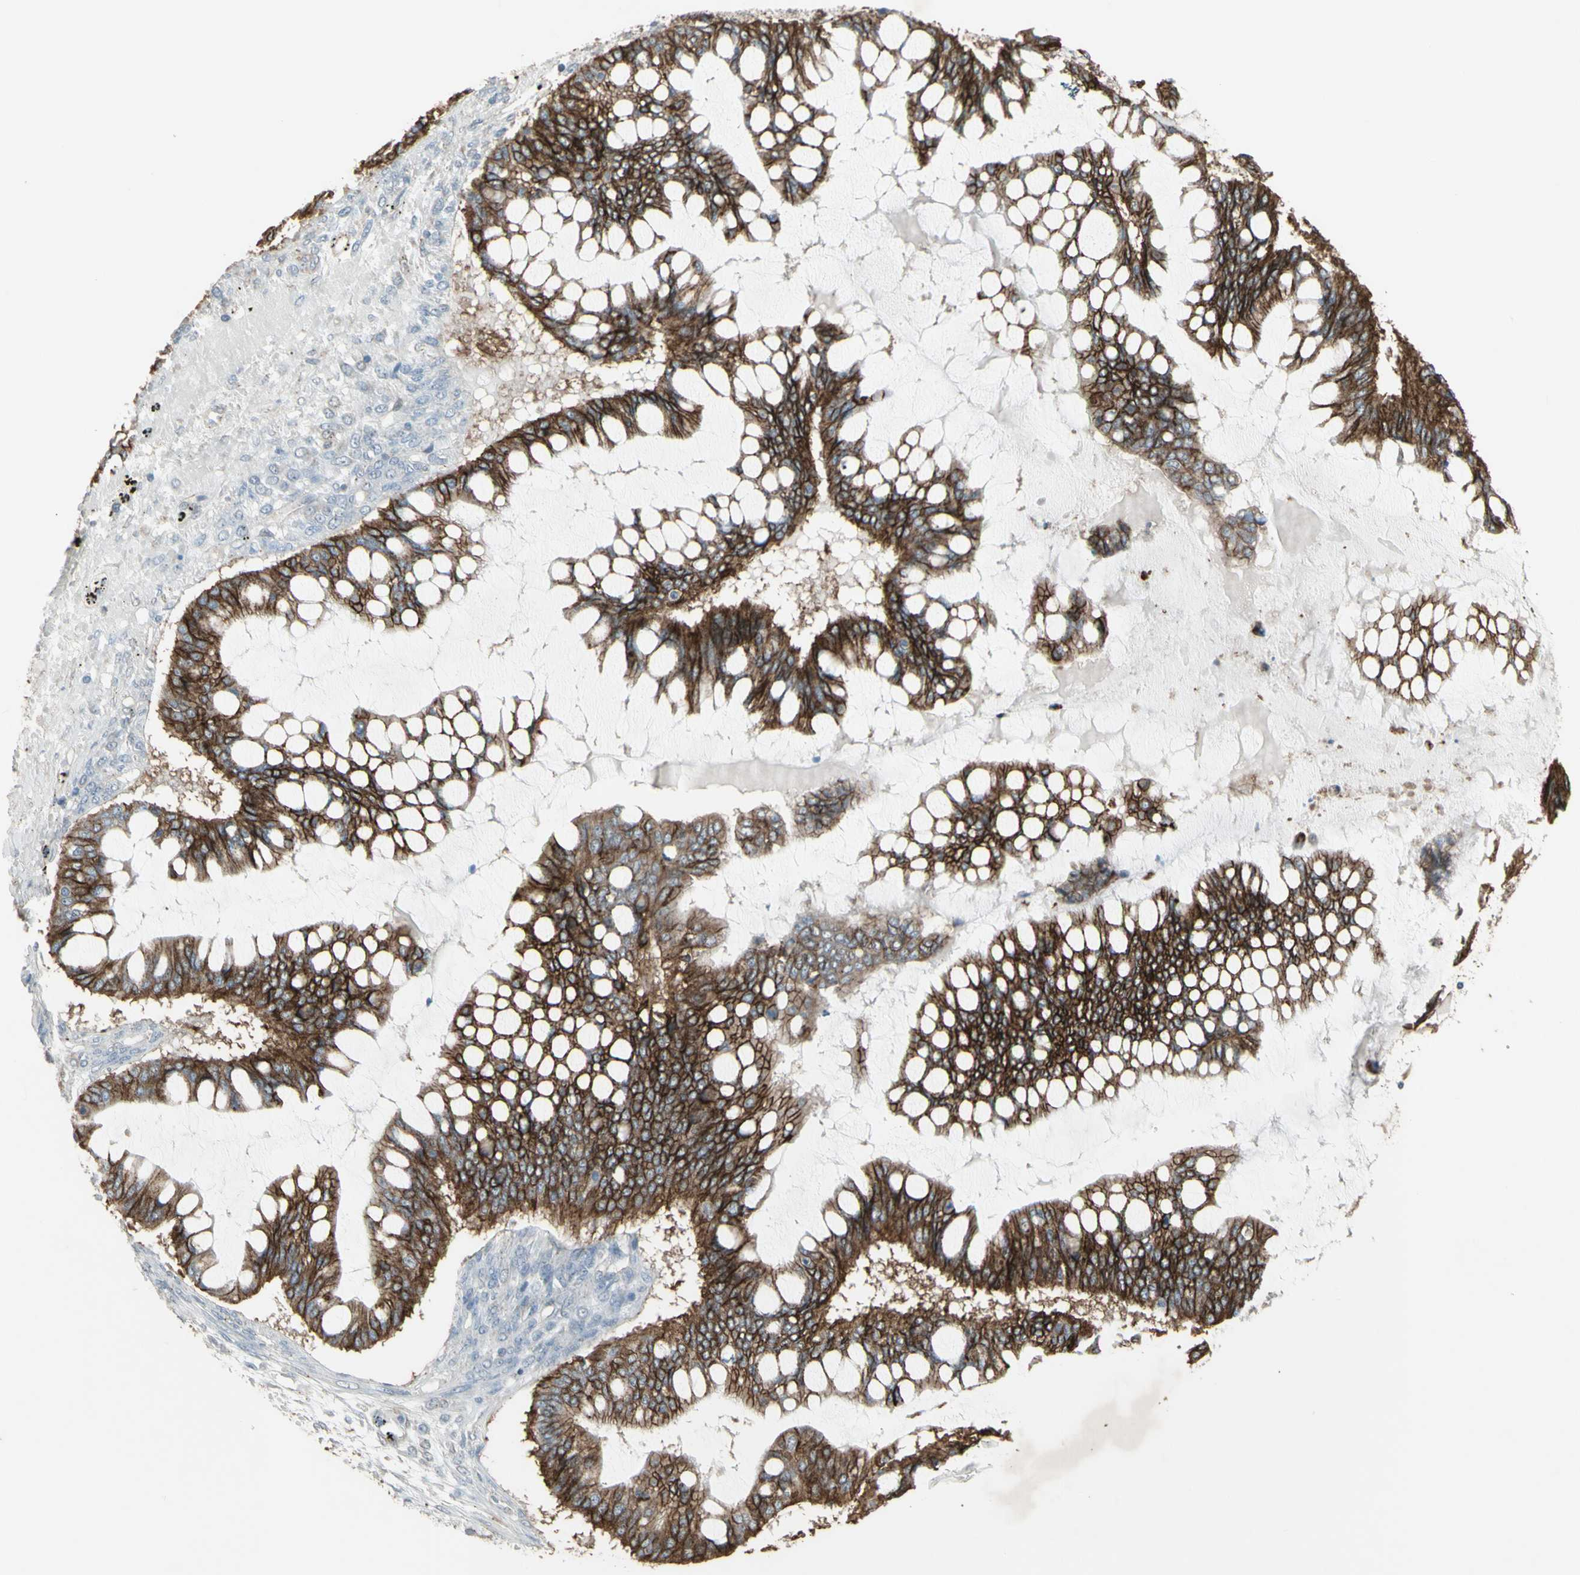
{"staining": {"intensity": "strong", "quantity": ">75%", "location": "cytoplasmic/membranous"}, "tissue": "ovarian cancer", "cell_type": "Tumor cells", "image_type": "cancer", "snomed": [{"axis": "morphology", "description": "Cystadenocarcinoma, mucinous, NOS"}, {"axis": "topography", "description": "Ovary"}], "caption": "Human ovarian mucinous cystadenocarcinoma stained with a brown dye demonstrates strong cytoplasmic/membranous positive expression in approximately >75% of tumor cells.", "gene": "FXYD3", "patient": {"sex": "female", "age": 73}}